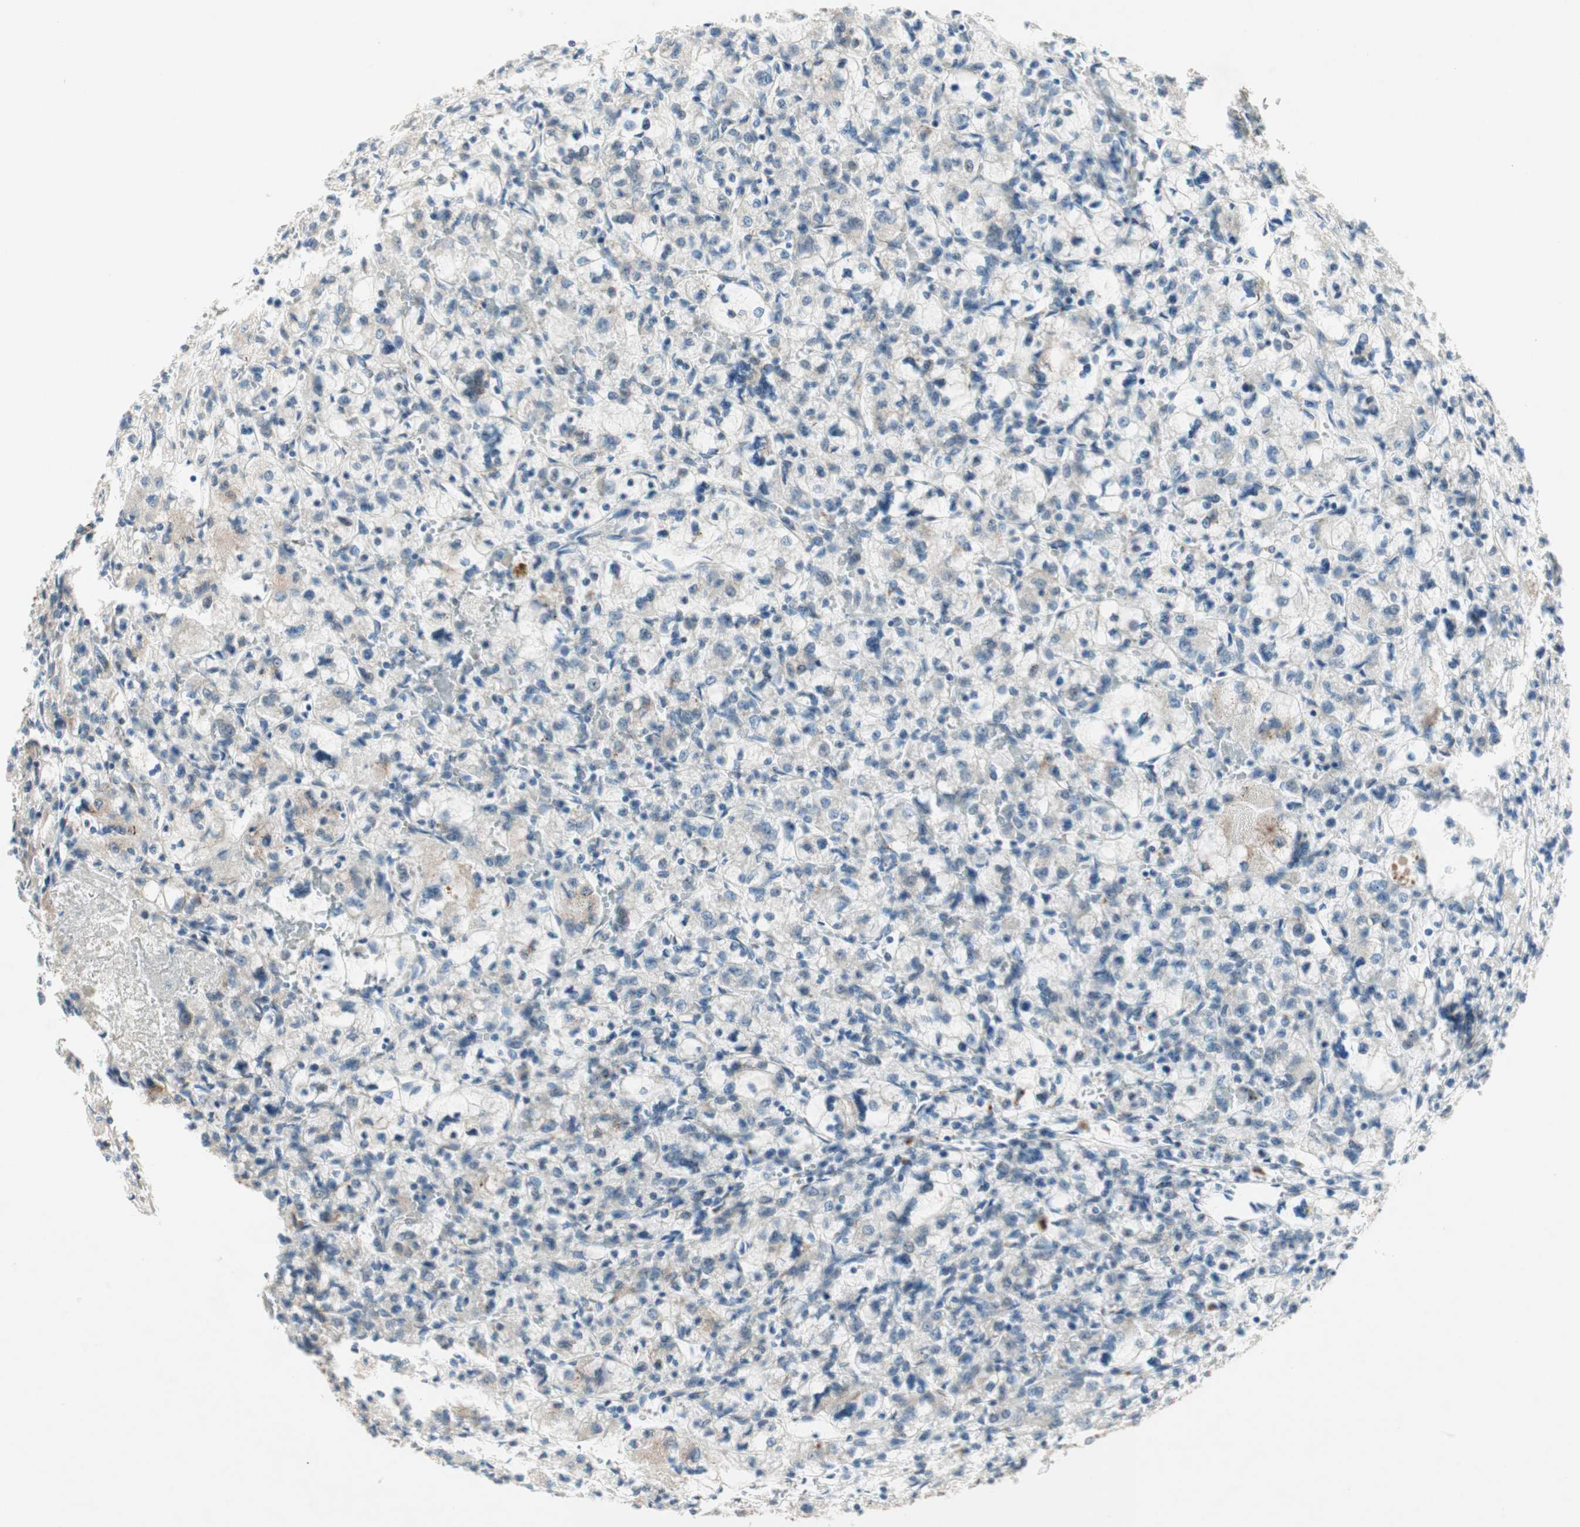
{"staining": {"intensity": "negative", "quantity": "none", "location": "none"}, "tissue": "renal cancer", "cell_type": "Tumor cells", "image_type": "cancer", "snomed": [{"axis": "morphology", "description": "Adenocarcinoma, NOS"}, {"axis": "topography", "description": "Kidney"}], "caption": "Tumor cells show no significant protein expression in renal cancer (adenocarcinoma).", "gene": "ZNF37A", "patient": {"sex": "female", "age": 83}}